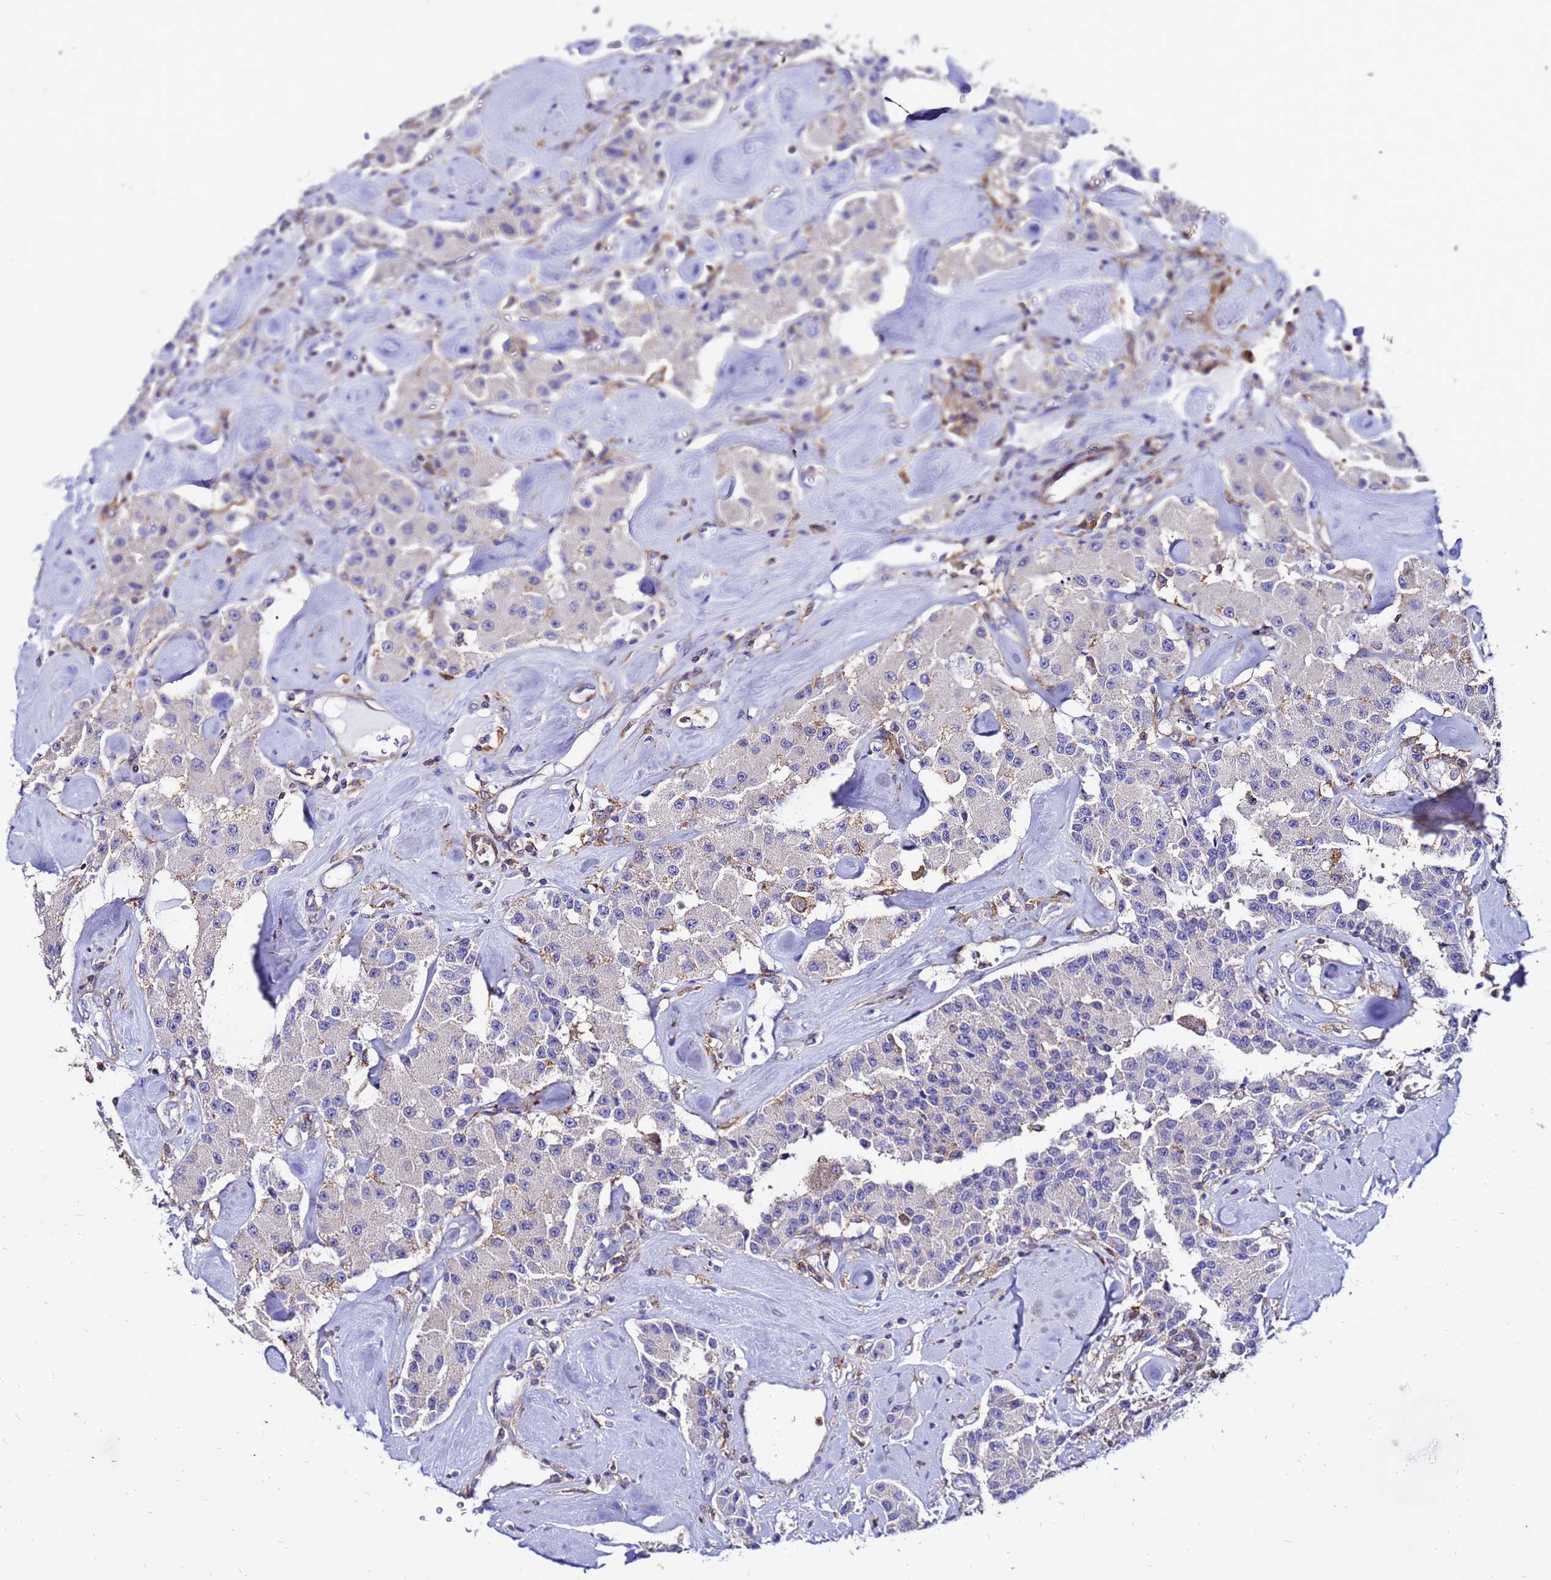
{"staining": {"intensity": "negative", "quantity": "none", "location": "none"}, "tissue": "carcinoid", "cell_type": "Tumor cells", "image_type": "cancer", "snomed": [{"axis": "morphology", "description": "Carcinoid, malignant, NOS"}, {"axis": "topography", "description": "Pancreas"}], "caption": "Immunohistochemistry (IHC) histopathology image of carcinoid stained for a protein (brown), which demonstrates no staining in tumor cells.", "gene": "DBNDD2", "patient": {"sex": "male", "age": 41}}